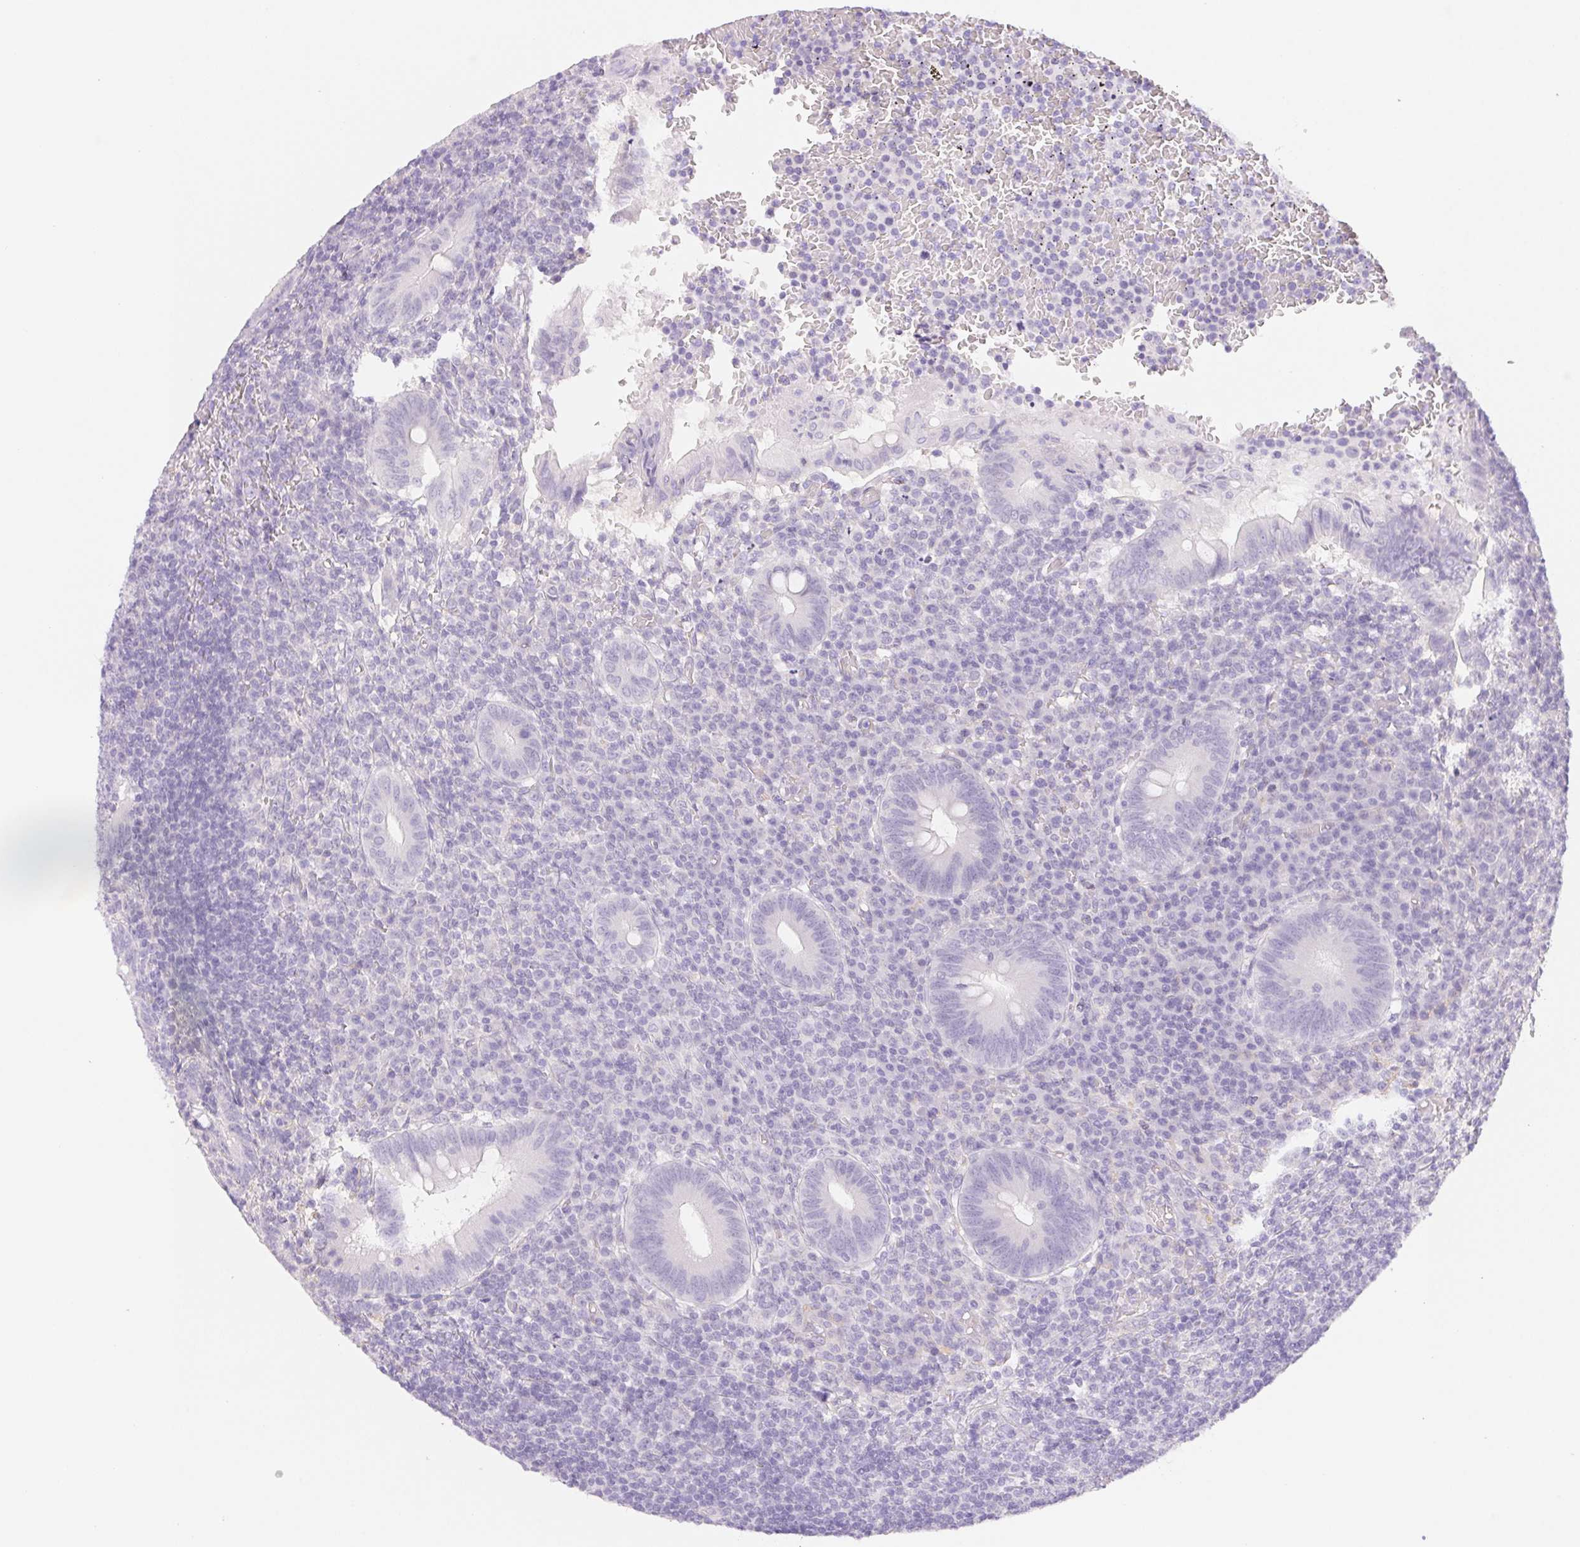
{"staining": {"intensity": "negative", "quantity": "none", "location": "none"}, "tissue": "appendix", "cell_type": "Glandular cells", "image_type": "normal", "snomed": [{"axis": "morphology", "description": "Normal tissue, NOS"}, {"axis": "topography", "description": "Appendix"}], "caption": "A high-resolution photomicrograph shows immunohistochemistry staining of normal appendix, which reveals no significant positivity in glandular cells.", "gene": "CTNND2", "patient": {"sex": "male", "age": 18}}